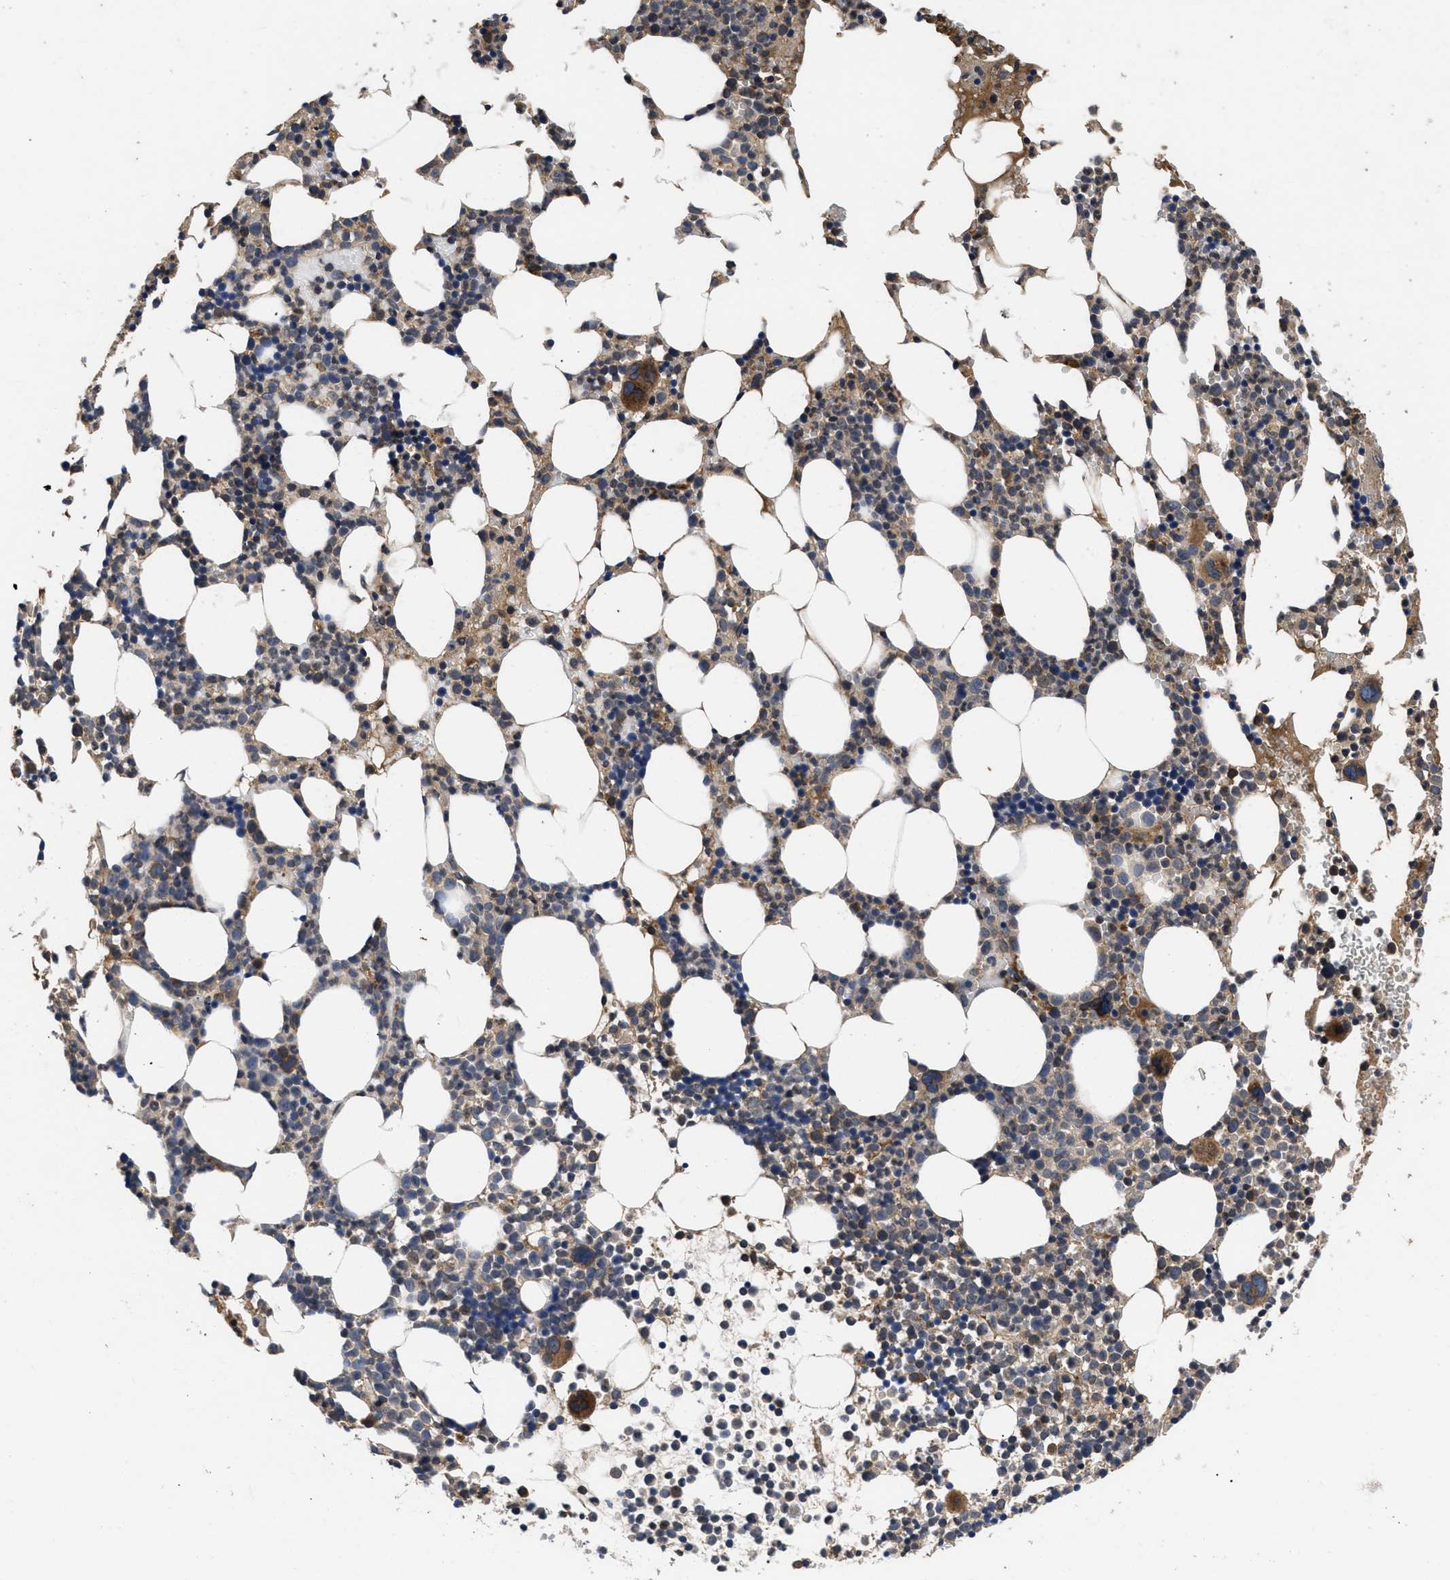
{"staining": {"intensity": "moderate", "quantity": ">75%", "location": "cytoplasmic/membranous"}, "tissue": "bone marrow", "cell_type": "Hematopoietic cells", "image_type": "normal", "snomed": [{"axis": "morphology", "description": "Normal tissue, NOS"}, {"axis": "morphology", "description": "Inflammation, NOS"}, {"axis": "topography", "description": "Bone marrow"}], "caption": "The photomicrograph displays staining of normal bone marrow, revealing moderate cytoplasmic/membranous protein positivity (brown color) within hematopoietic cells.", "gene": "LRRC3", "patient": {"sex": "female", "age": 67}}